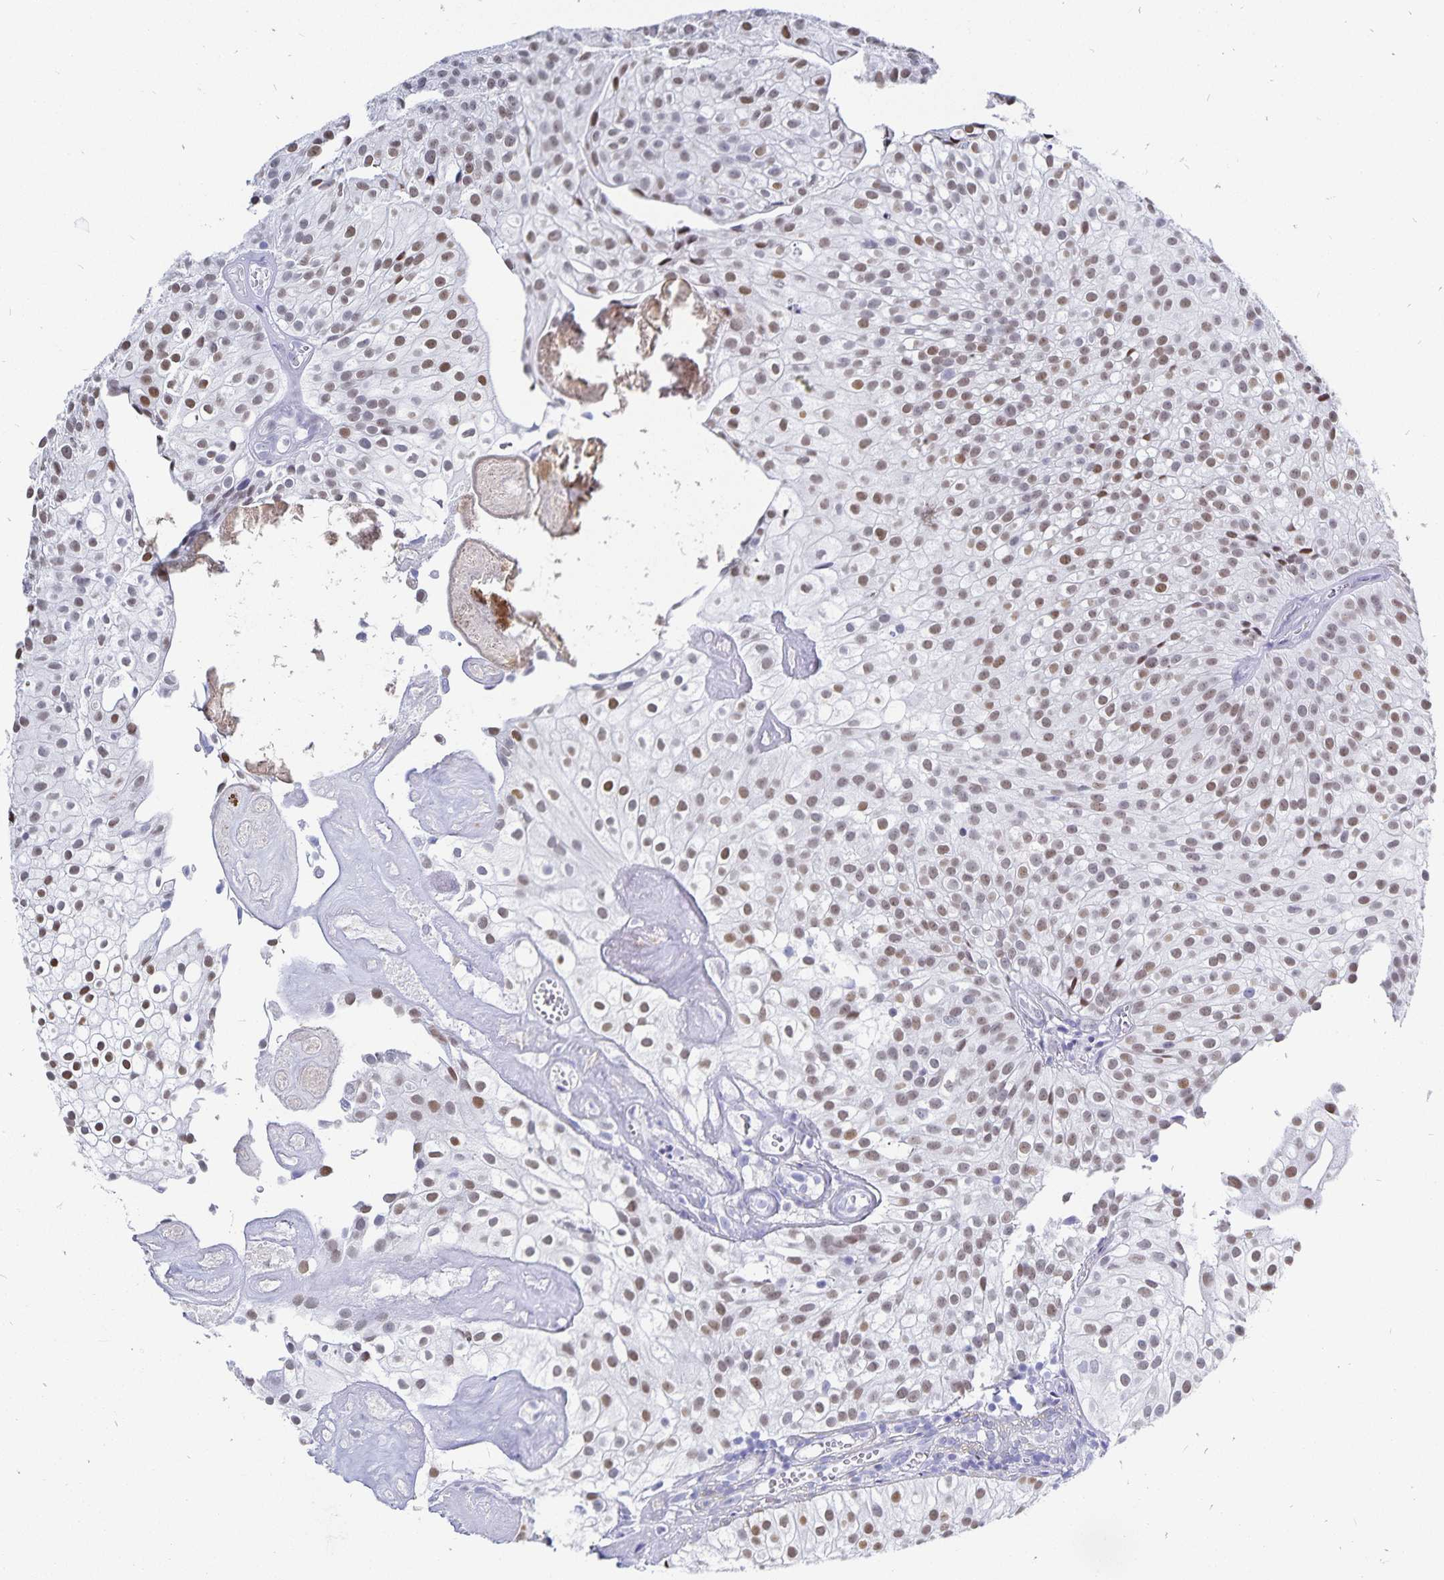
{"staining": {"intensity": "moderate", "quantity": ">75%", "location": "nuclear"}, "tissue": "urothelial cancer", "cell_type": "Tumor cells", "image_type": "cancer", "snomed": [{"axis": "morphology", "description": "Urothelial carcinoma, Low grade"}, {"axis": "topography", "description": "Urinary bladder"}], "caption": "Immunohistochemical staining of human urothelial cancer displays medium levels of moderate nuclear protein expression in approximately >75% of tumor cells.", "gene": "HMGB3", "patient": {"sex": "male", "age": 70}}